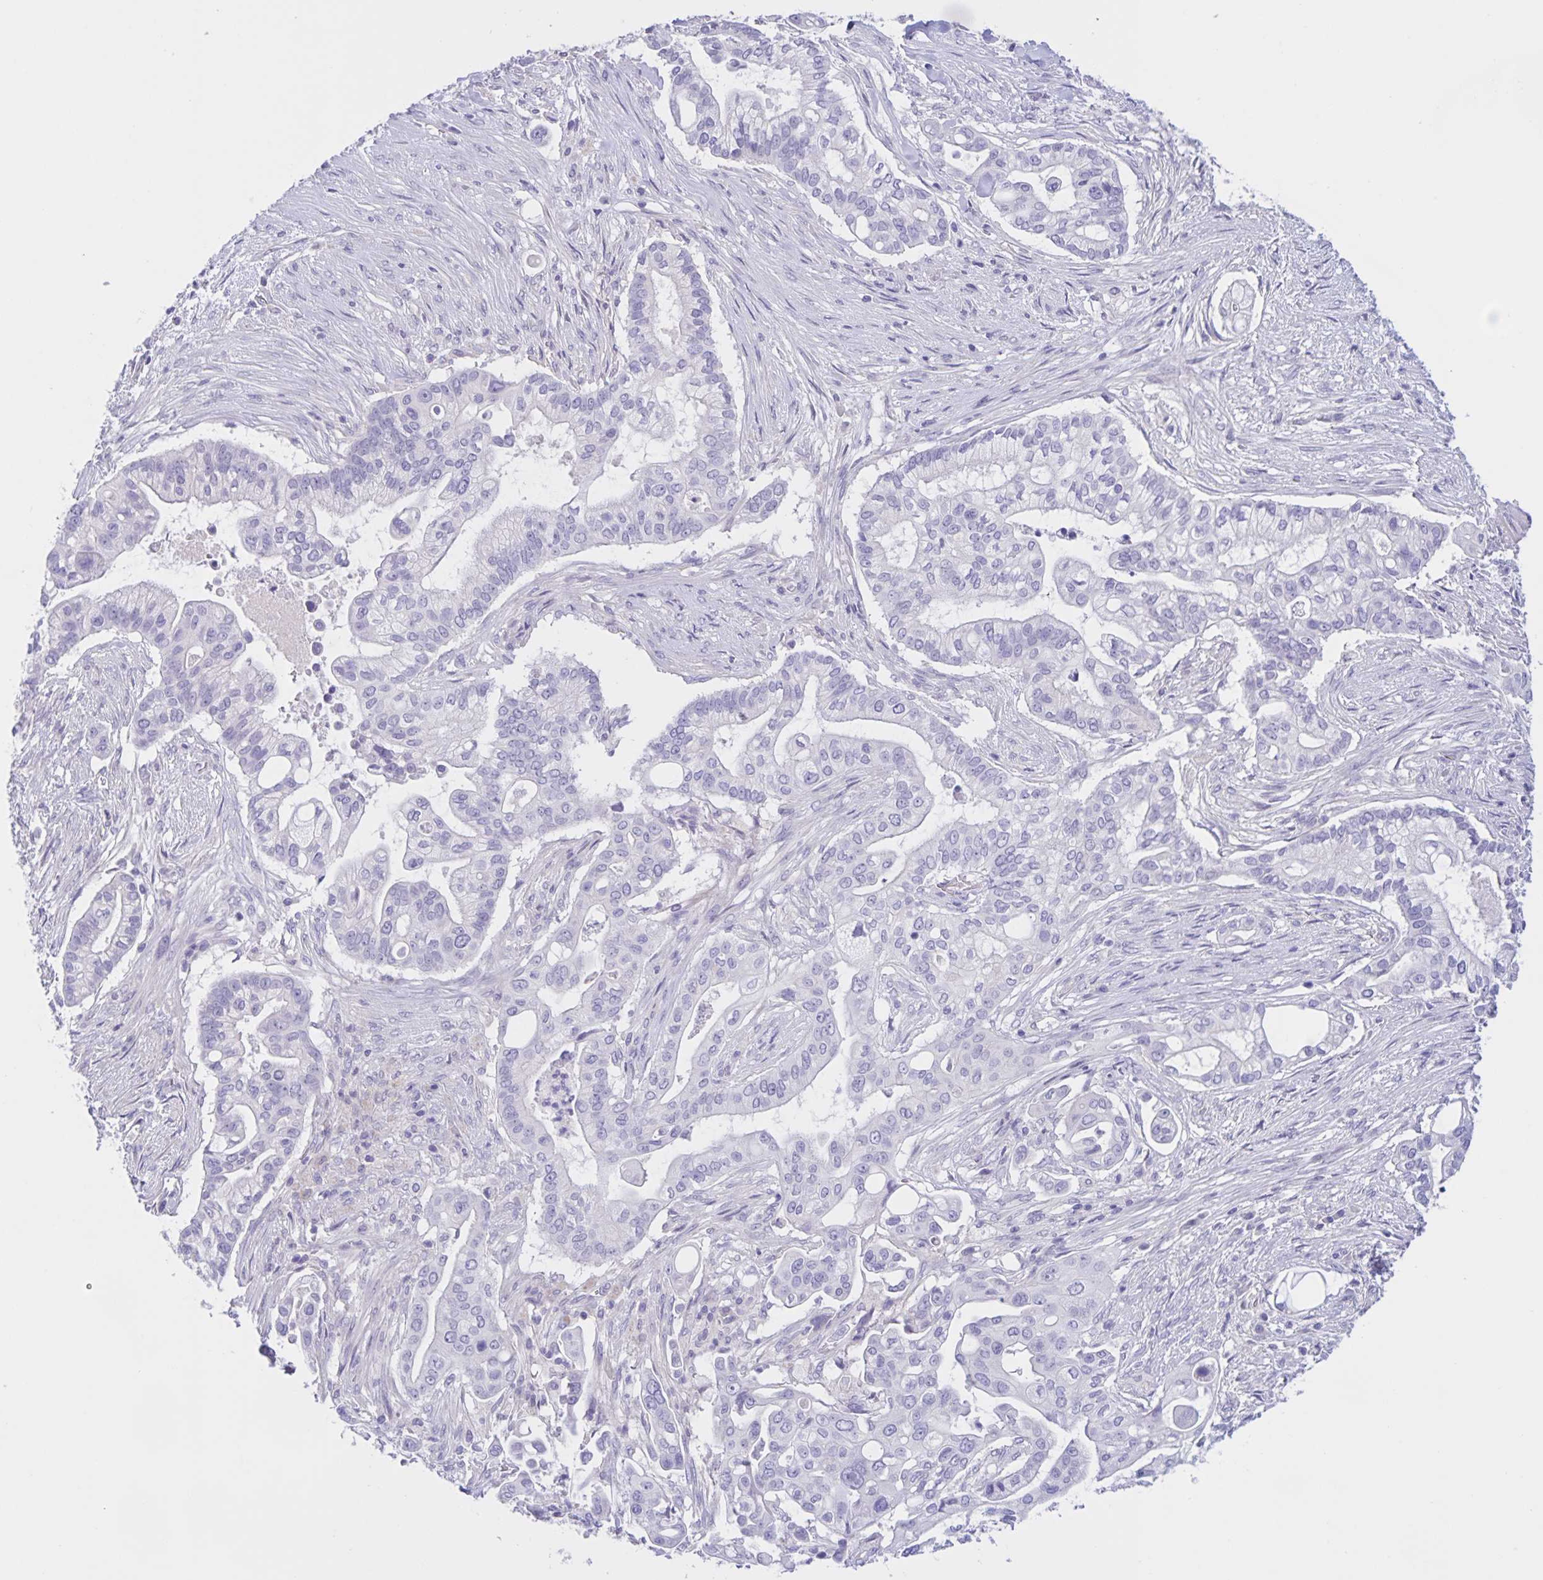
{"staining": {"intensity": "negative", "quantity": "none", "location": "none"}, "tissue": "pancreatic cancer", "cell_type": "Tumor cells", "image_type": "cancer", "snomed": [{"axis": "morphology", "description": "Adenocarcinoma, NOS"}, {"axis": "topography", "description": "Pancreas"}], "caption": "Immunohistochemical staining of human pancreatic cancer shows no significant staining in tumor cells. Brightfield microscopy of immunohistochemistry stained with DAB (3,3'-diaminobenzidine) (brown) and hematoxylin (blue), captured at high magnification.", "gene": "DMGDH", "patient": {"sex": "female", "age": 69}}